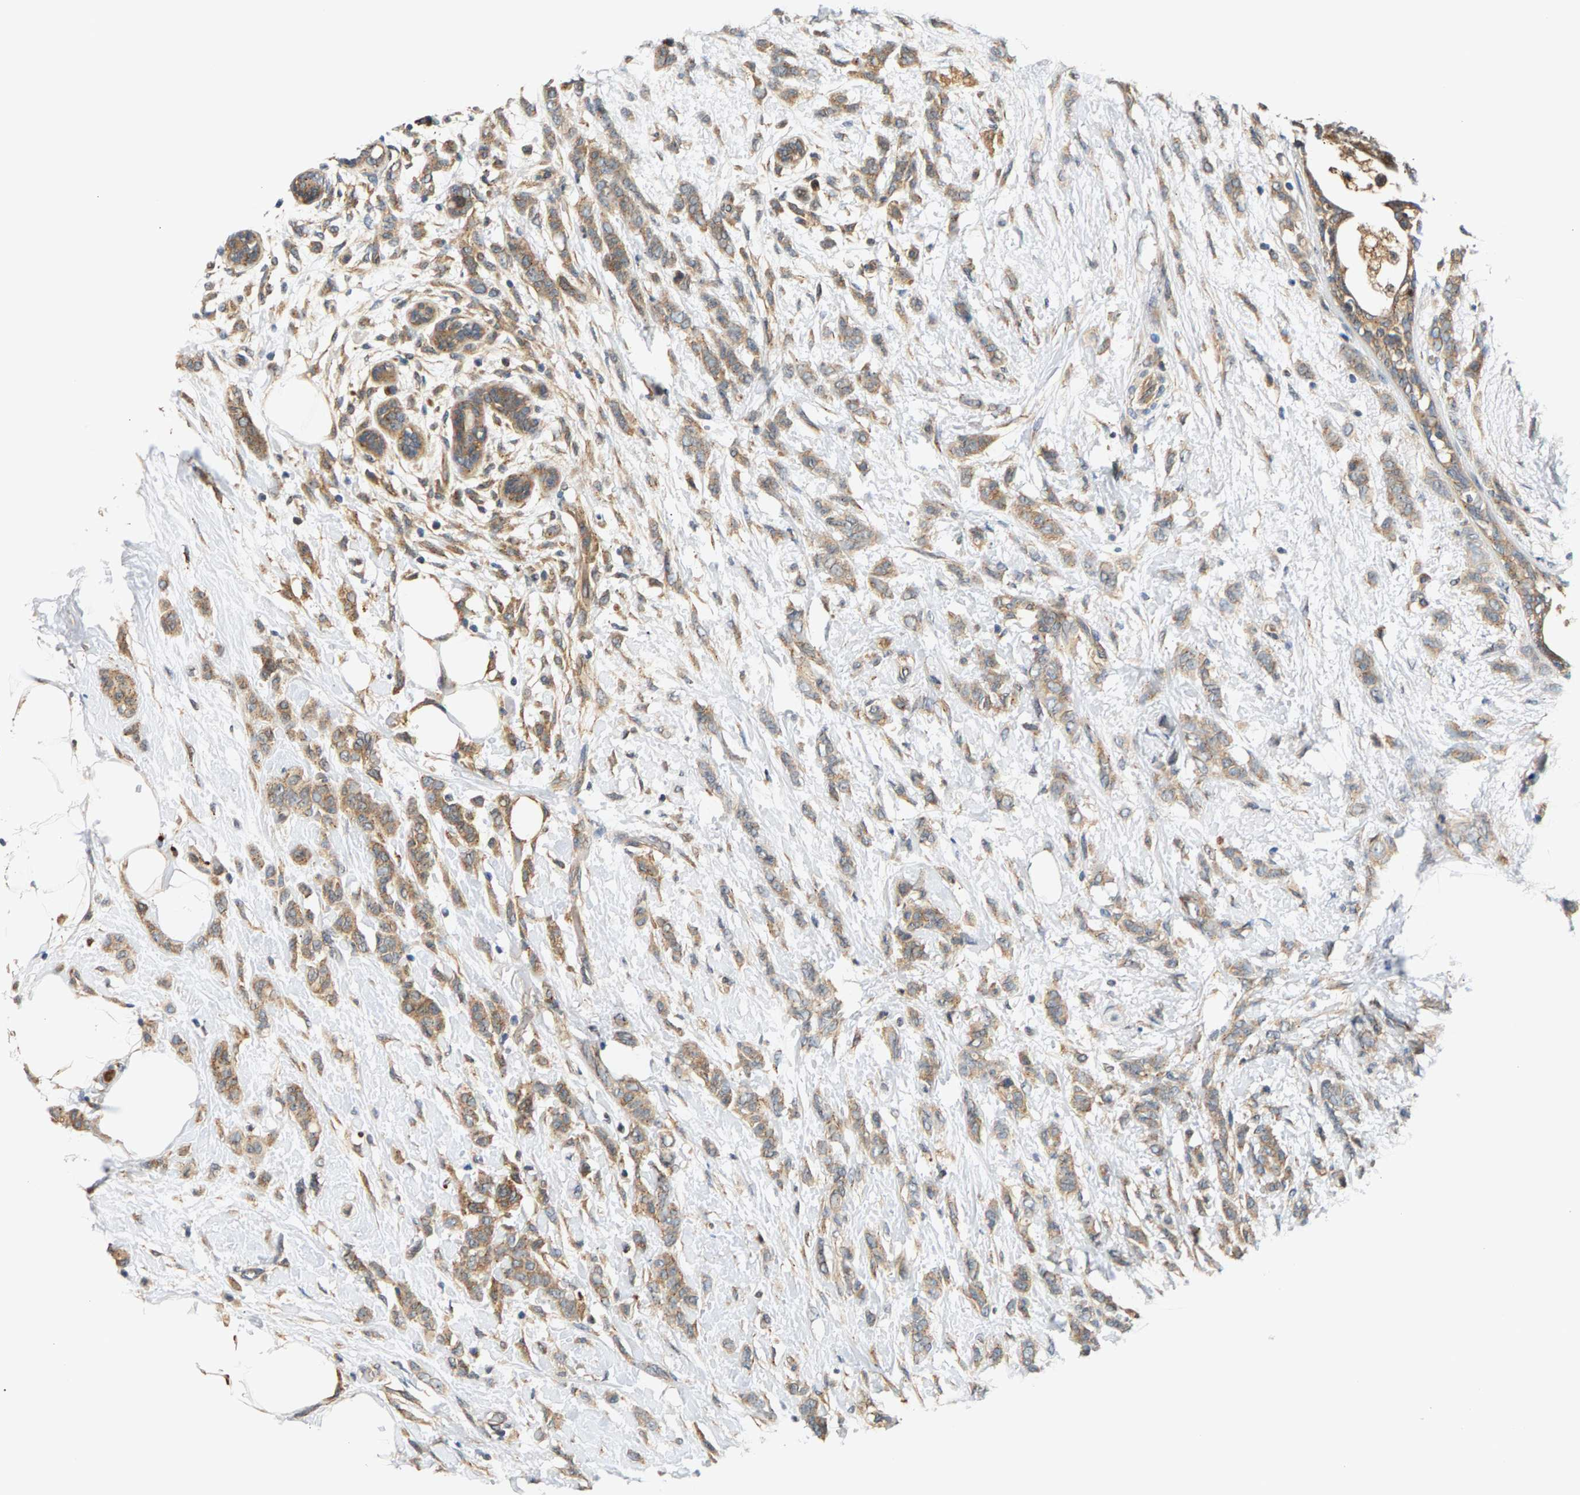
{"staining": {"intensity": "moderate", "quantity": ">75%", "location": "cytoplasmic/membranous"}, "tissue": "breast cancer", "cell_type": "Tumor cells", "image_type": "cancer", "snomed": [{"axis": "morphology", "description": "Lobular carcinoma, in situ"}, {"axis": "morphology", "description": "Lobular carcinoma"}, {"axis": "topography", "description": "Breast"}], "caption": "Moderate cytoplasmic/membranous protein positivity is present in about >75% of tumor cells in lobular carcinoma in situ (breast).", "gene": "MAP2K5", "patient": {"sex": "female", "age": 41}}